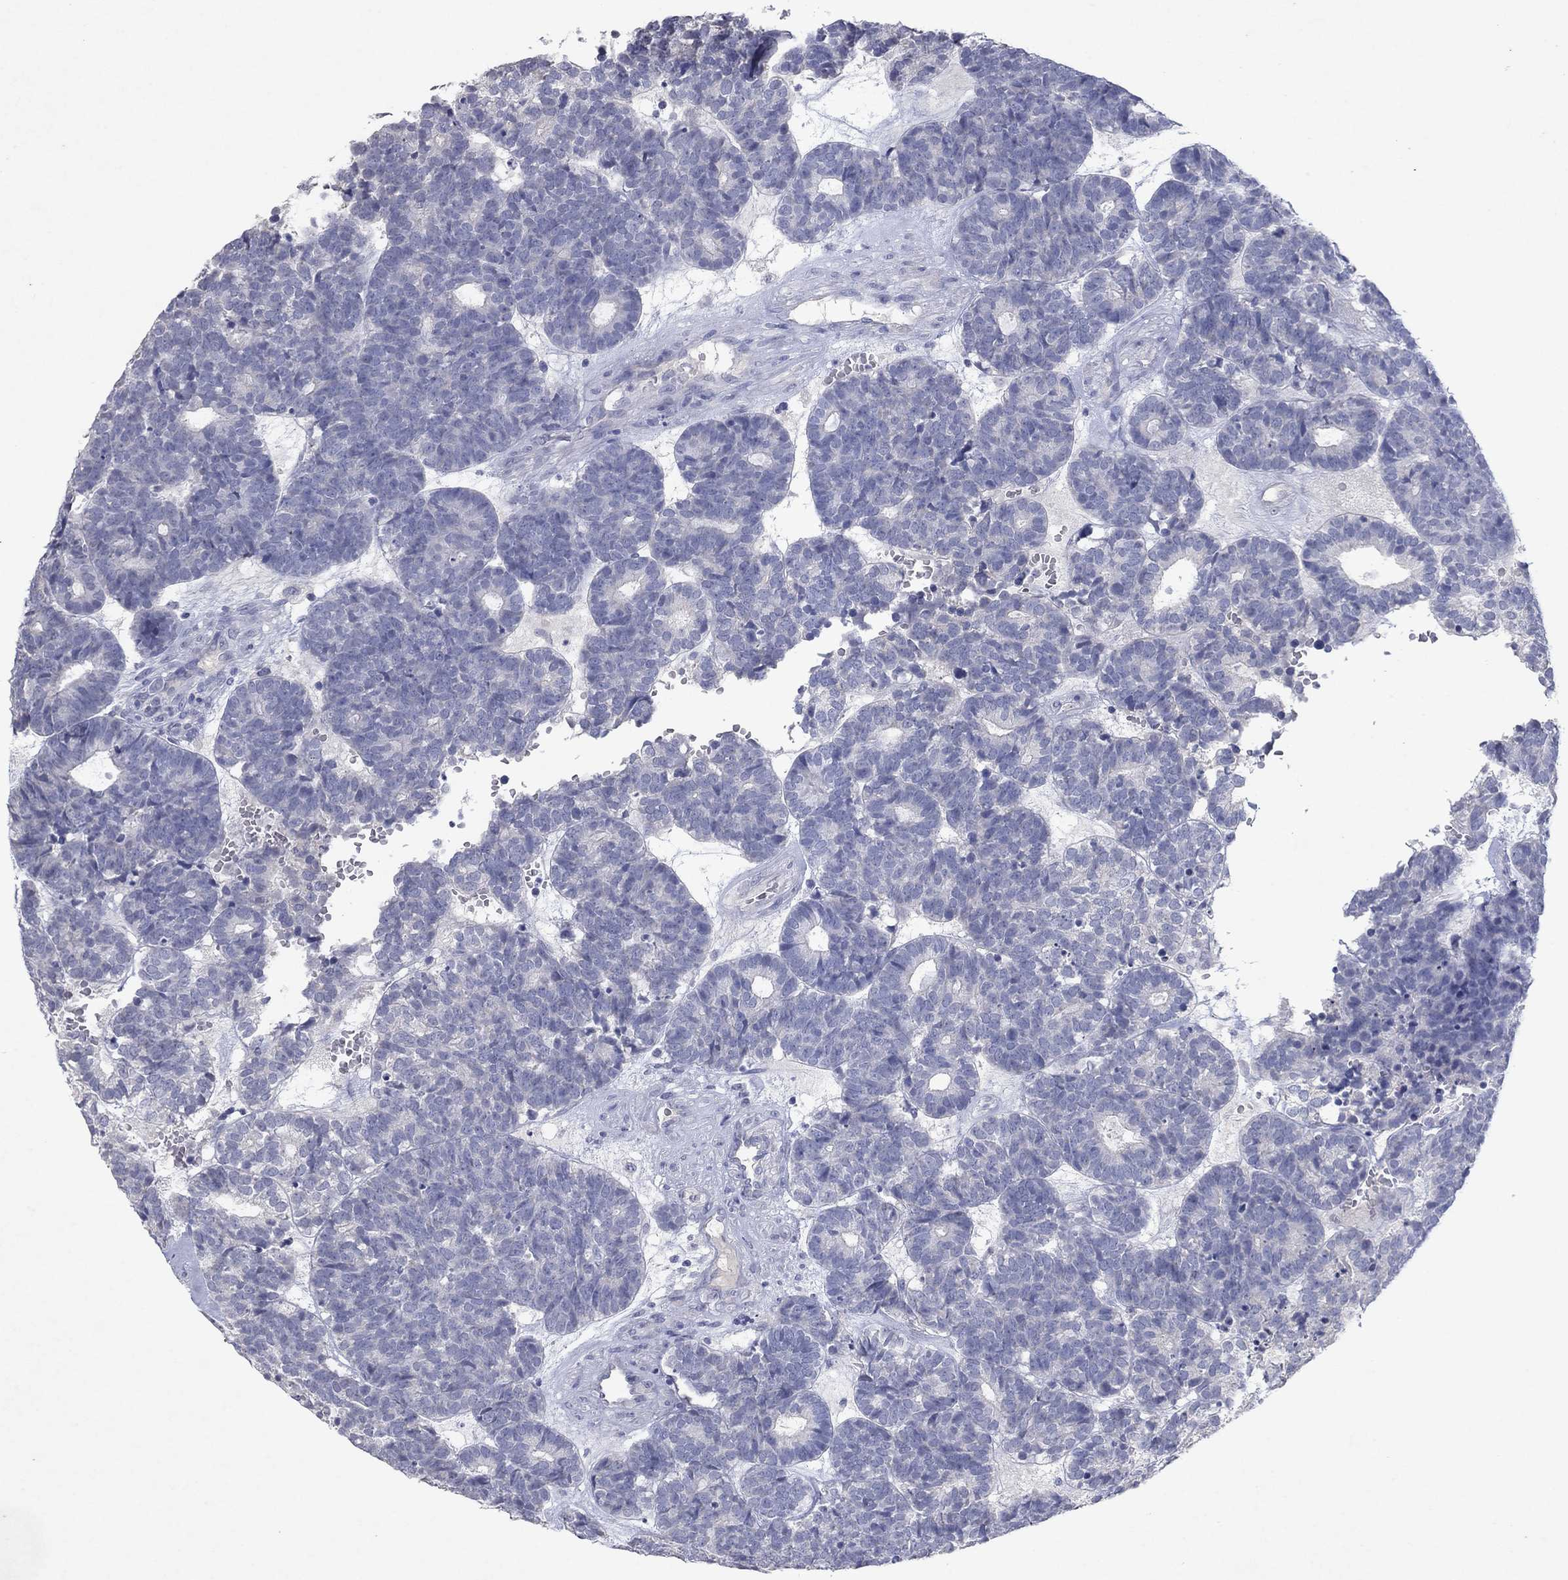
{"staining": {"intensity": "negative", "quantity": "none", "location": "none"}, "tissue": "head and neck cancer", "cell_type": "Tumor cells", "image_type": "cancer", "snomed": [{"axis": "morphology", "description": "Adenocarcinoma, NOS"}, {"axis": "topography", "description": "Head-Neck"}], "caption": "Adenocarcinoma (head and neck) was stained to show a protein in brown. There is no significant positivity in tumor cells. (DAB (3,3'-diaminobenzidine) immunohistochemistry visualized using brightfield microscopy, high magnification).", "gene": "KRT40", "patient": {"sex": "female", "age": 81}}